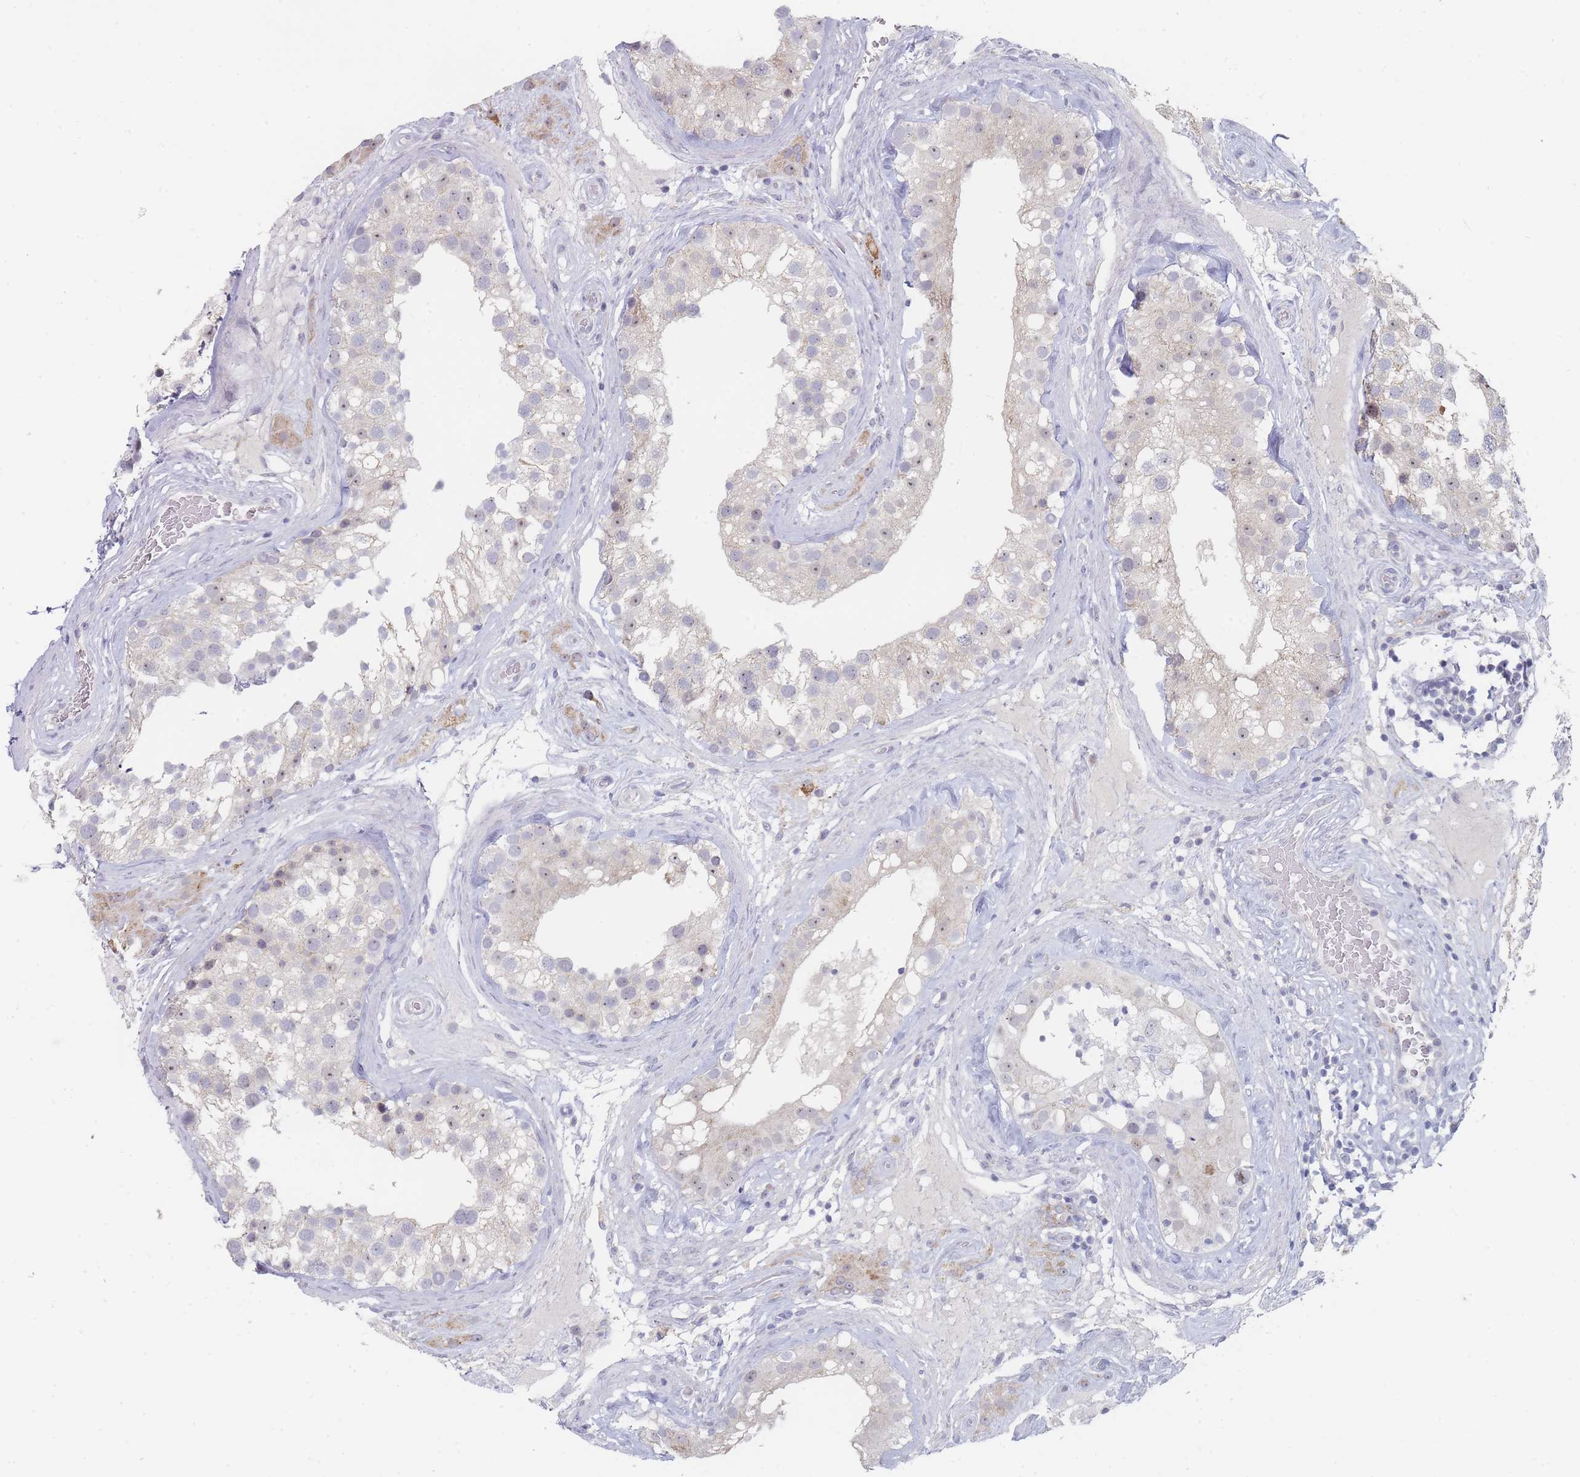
{"staining": {"intensity": "weak", "quantity": "25%-75%", "location": "nuclear"}, "tissue": "testis", "cell_type": "Cells in seminiferous ducts", "image_type": "normal", "snomed": [{"axis": "morphology", "description": "Normal tissue, NOS"}, {"axis": "topography", "description": "Testis"}], "caption": "Immunohistochemistry (DAB) staining of normal human testis shows weak nuclear protein expression in about 25%-75% of cells in seminiferous ducts. Using DAB (3,3'-diaminobenzidine) (brown) and hematoxylin (blue) stains, captured at high magnification using brightfield microscopy.", "gene": "RNF8", "patient": {"sex": "male", "age": 46}}